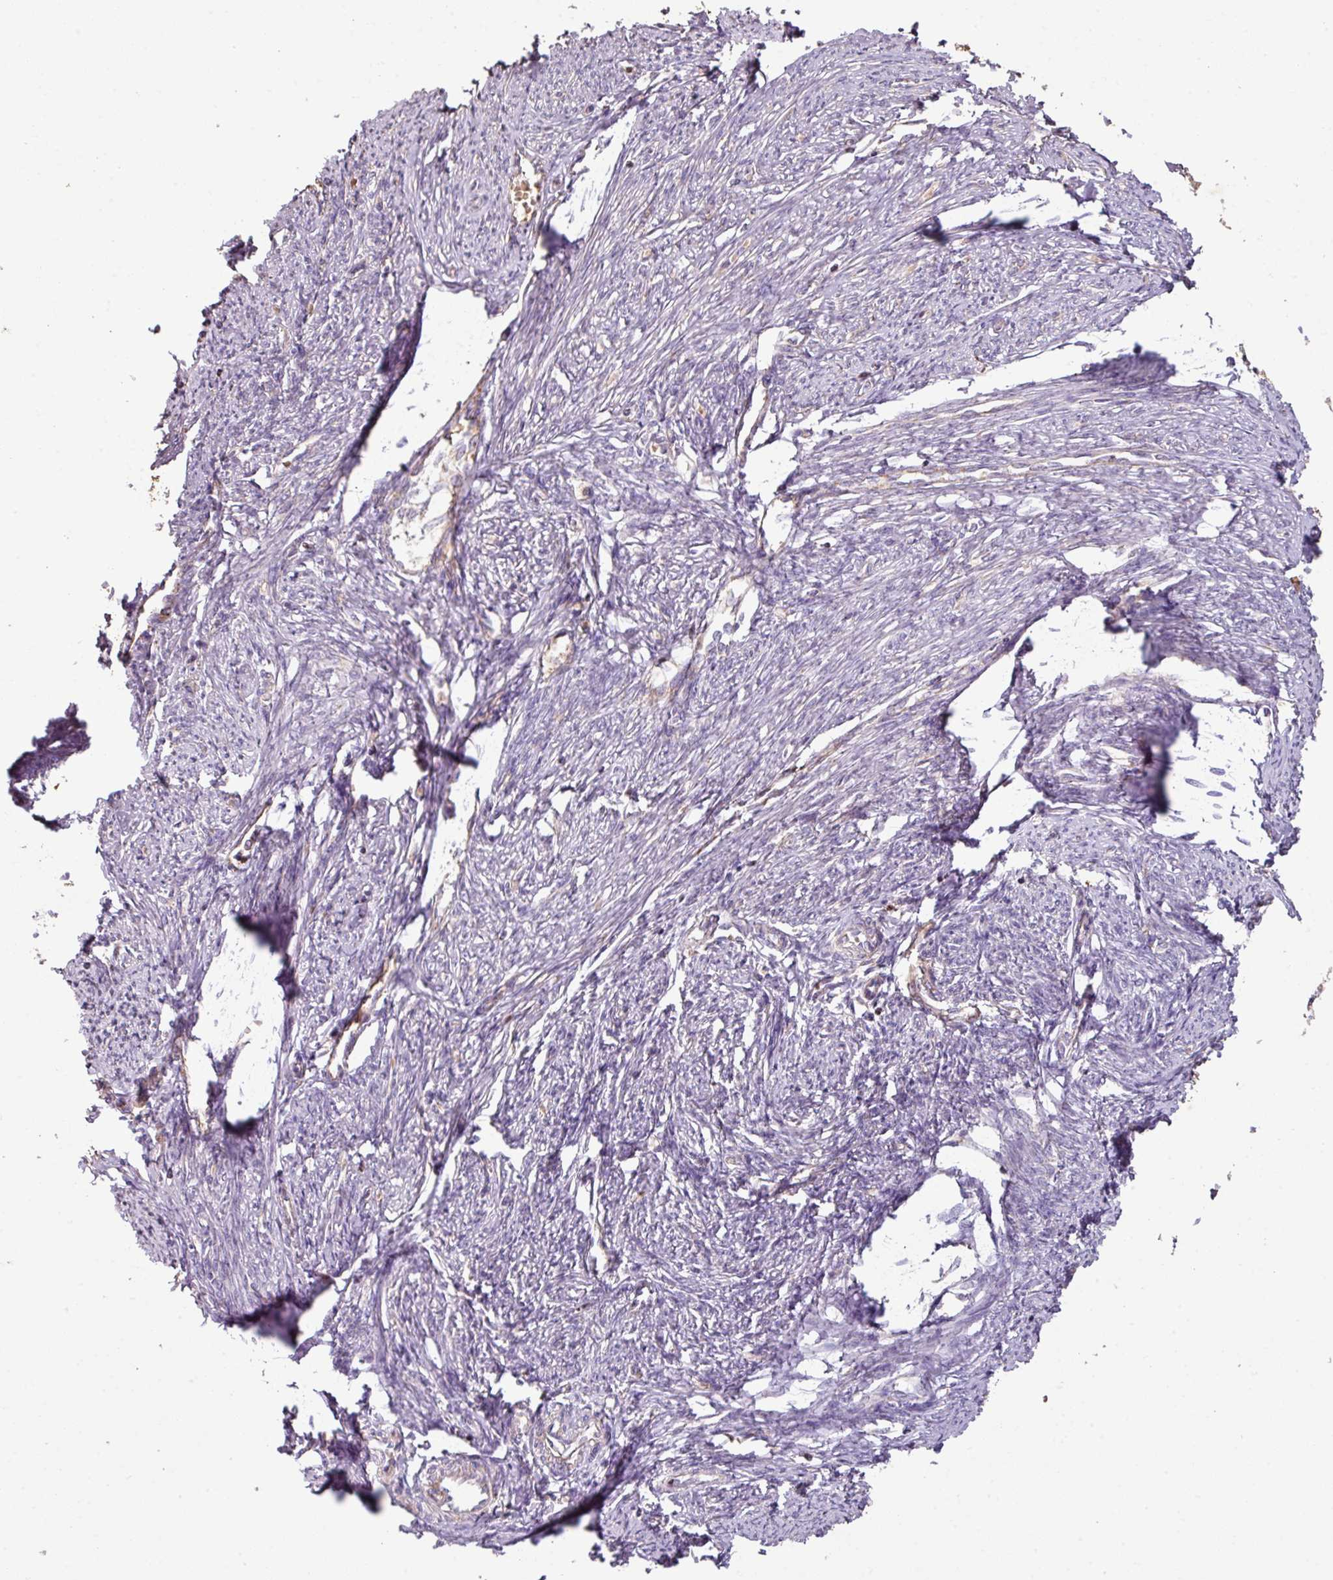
{"staining": {"intensity": "negative", "quantity": "none", "location": "none"}, "tissue": "smooth muscle", "cell_type": "Smooth muscle cells", "image_type": "normal", "snomed": [{"axis": "morphology", "description": "Normal tissue, NOS"}, {"axis": "topography", "description": "Smooth muscle"}, {"axis": "topography", "description": "Uterus"}], "caption": "The immunohistochemistry histopathology image has no significant positivity in smooth muscle cells of smooth muscle.", "gene": "ENSG00000260170", "patient": {"sex": "female", "age": 59}}